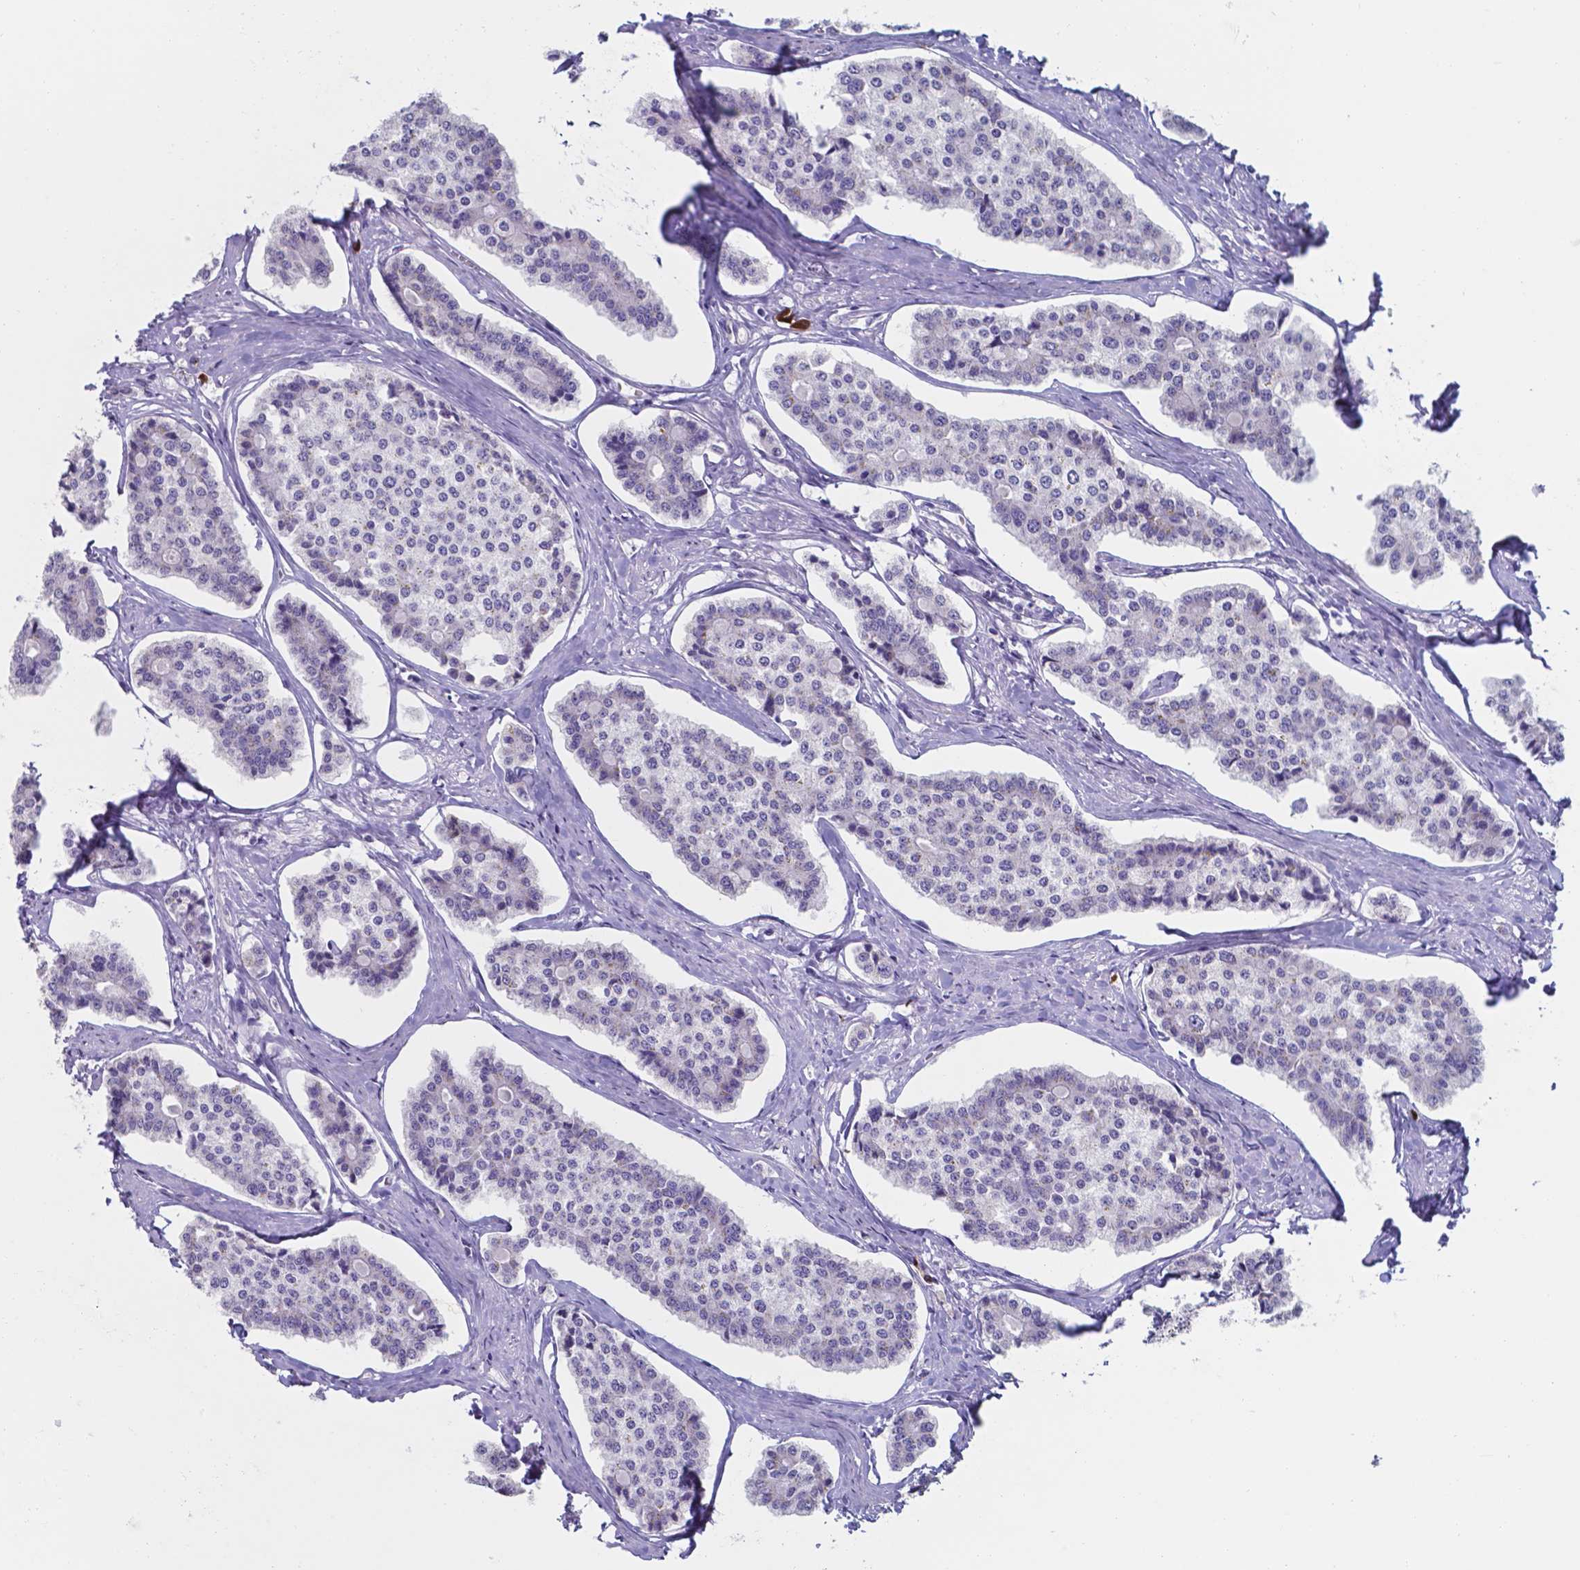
{"staining": {"intensity": "negative", "quantity": "none", "location": "none"}, "tissue": "carcinoid", "cell_type": "Tumor cells", "image_type": "cancer", "snomed": [{"axis": "morphology", "description": "Carcinoid, malignant, NOS"}, {"axis": "topography", "description": "Small intestine"}], "caption": "IHC micrograph of malignant carcinoid stained for a protein (brown), which demonstrates no staining in tumor cells.", "gene": "UBE2J1", "patient": {"sex": "female", "age": 65}}